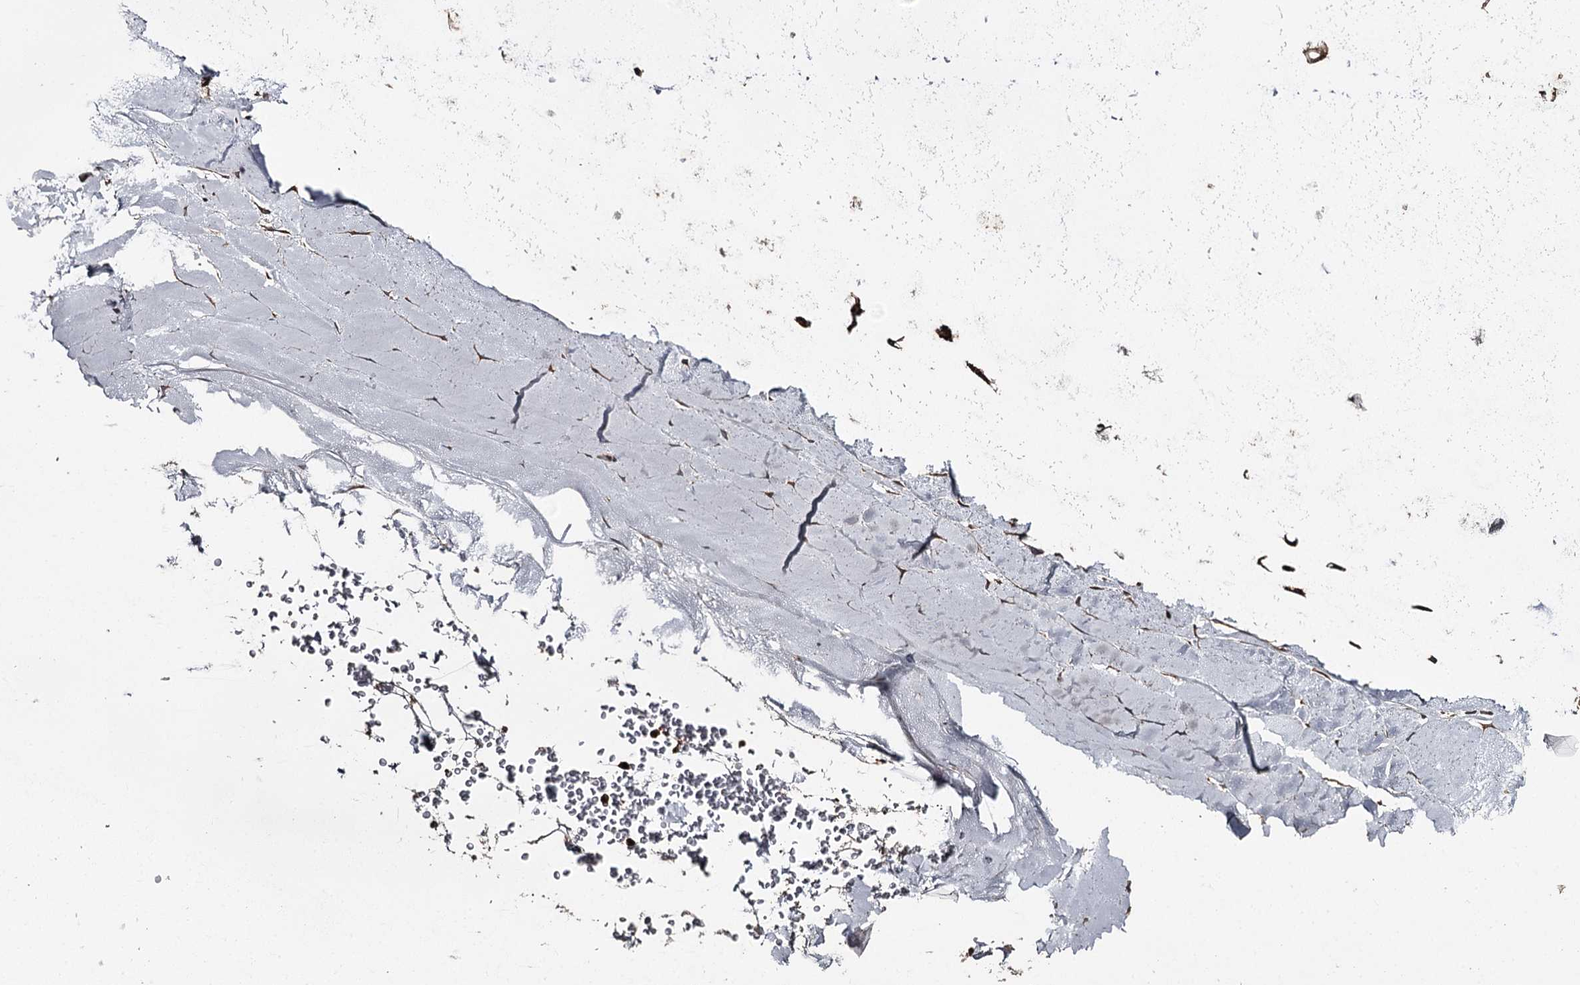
{"staining": {"intensity": "moderate", "quantity": ">75%", "location": "cytoplasmic/membranous"}, "tissue": "adipose tissue", "cell_type": "Adipocytes", "image_type": "normal", "snomed": [{"axis": "morphology", "description": "Normal tissue, NOS"}, {"axis": "morphology", "description": "Squamous cell carcinoma, NOS"}, {"axis": "topography", "description": "Lymph node"}, {"axis": "topography", "description": "Bronchus"}, {"axis": "topography", "description": "Lung"}], "caption": "IHC image of unremarkable adipose tissue stained for a protein (brown), which displays medium levels of moderate cytoplasmic/membranous expression in about >75% of adipocytes.", "gene": "RAB21", "patient": {"sex": "male", "age": 66}}